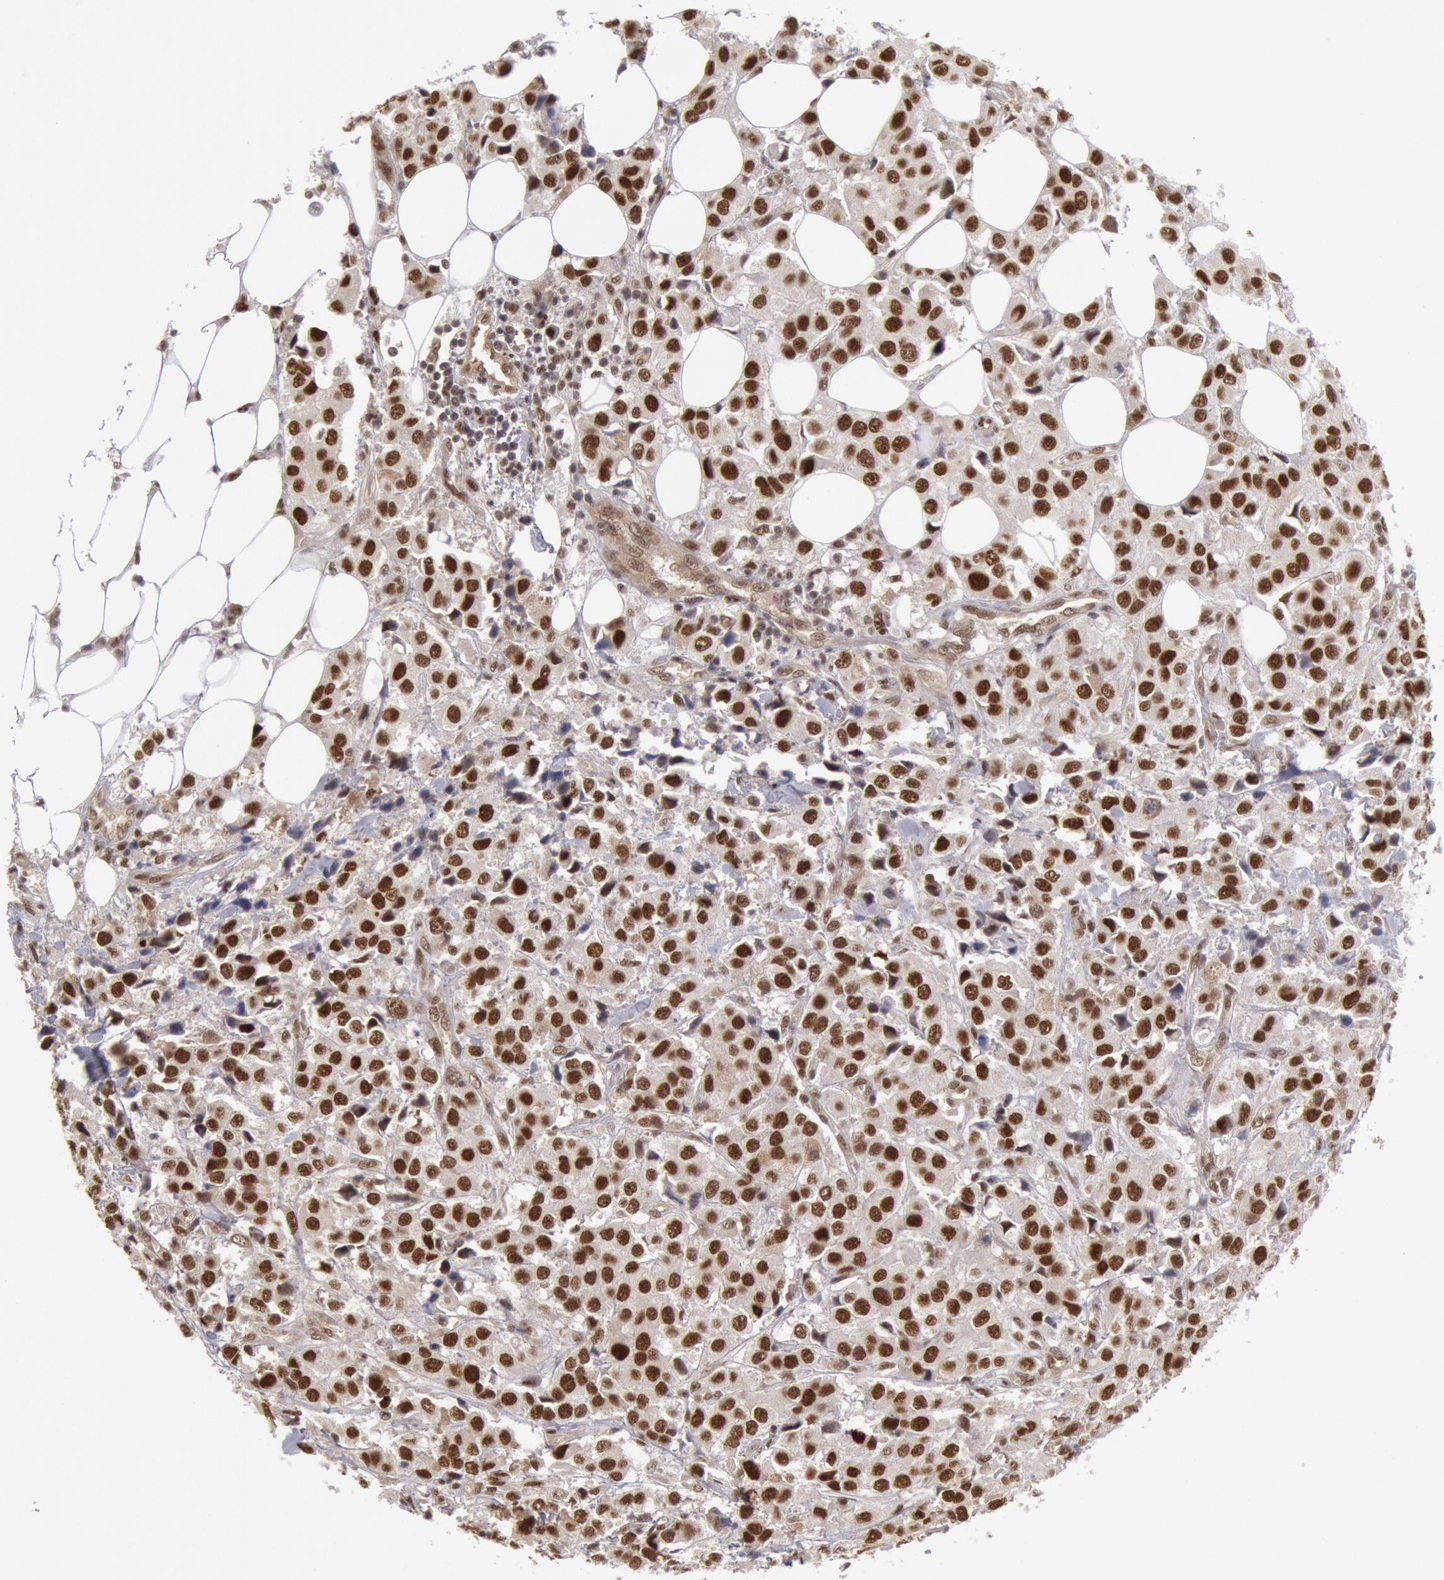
{"staining": {"intensity": "moderate", "quantity": ">75%", "location": "nuclear"}, "tissue": "breast cancer", "cell_type": "Tumor cells", "image_type": "cancer", "snomed": [{"axis": "morphology", "description": "Duct carcinoma"}, {"axis": "topography", "description": "Breast"}], "caption": "IHC of human breast cancer reveals medium levels of moderate nuclear positivity in approximately >75% of tumor cells.", "gene": "PPP4R3B", "patient": {"sex": "female", "age": 58}}